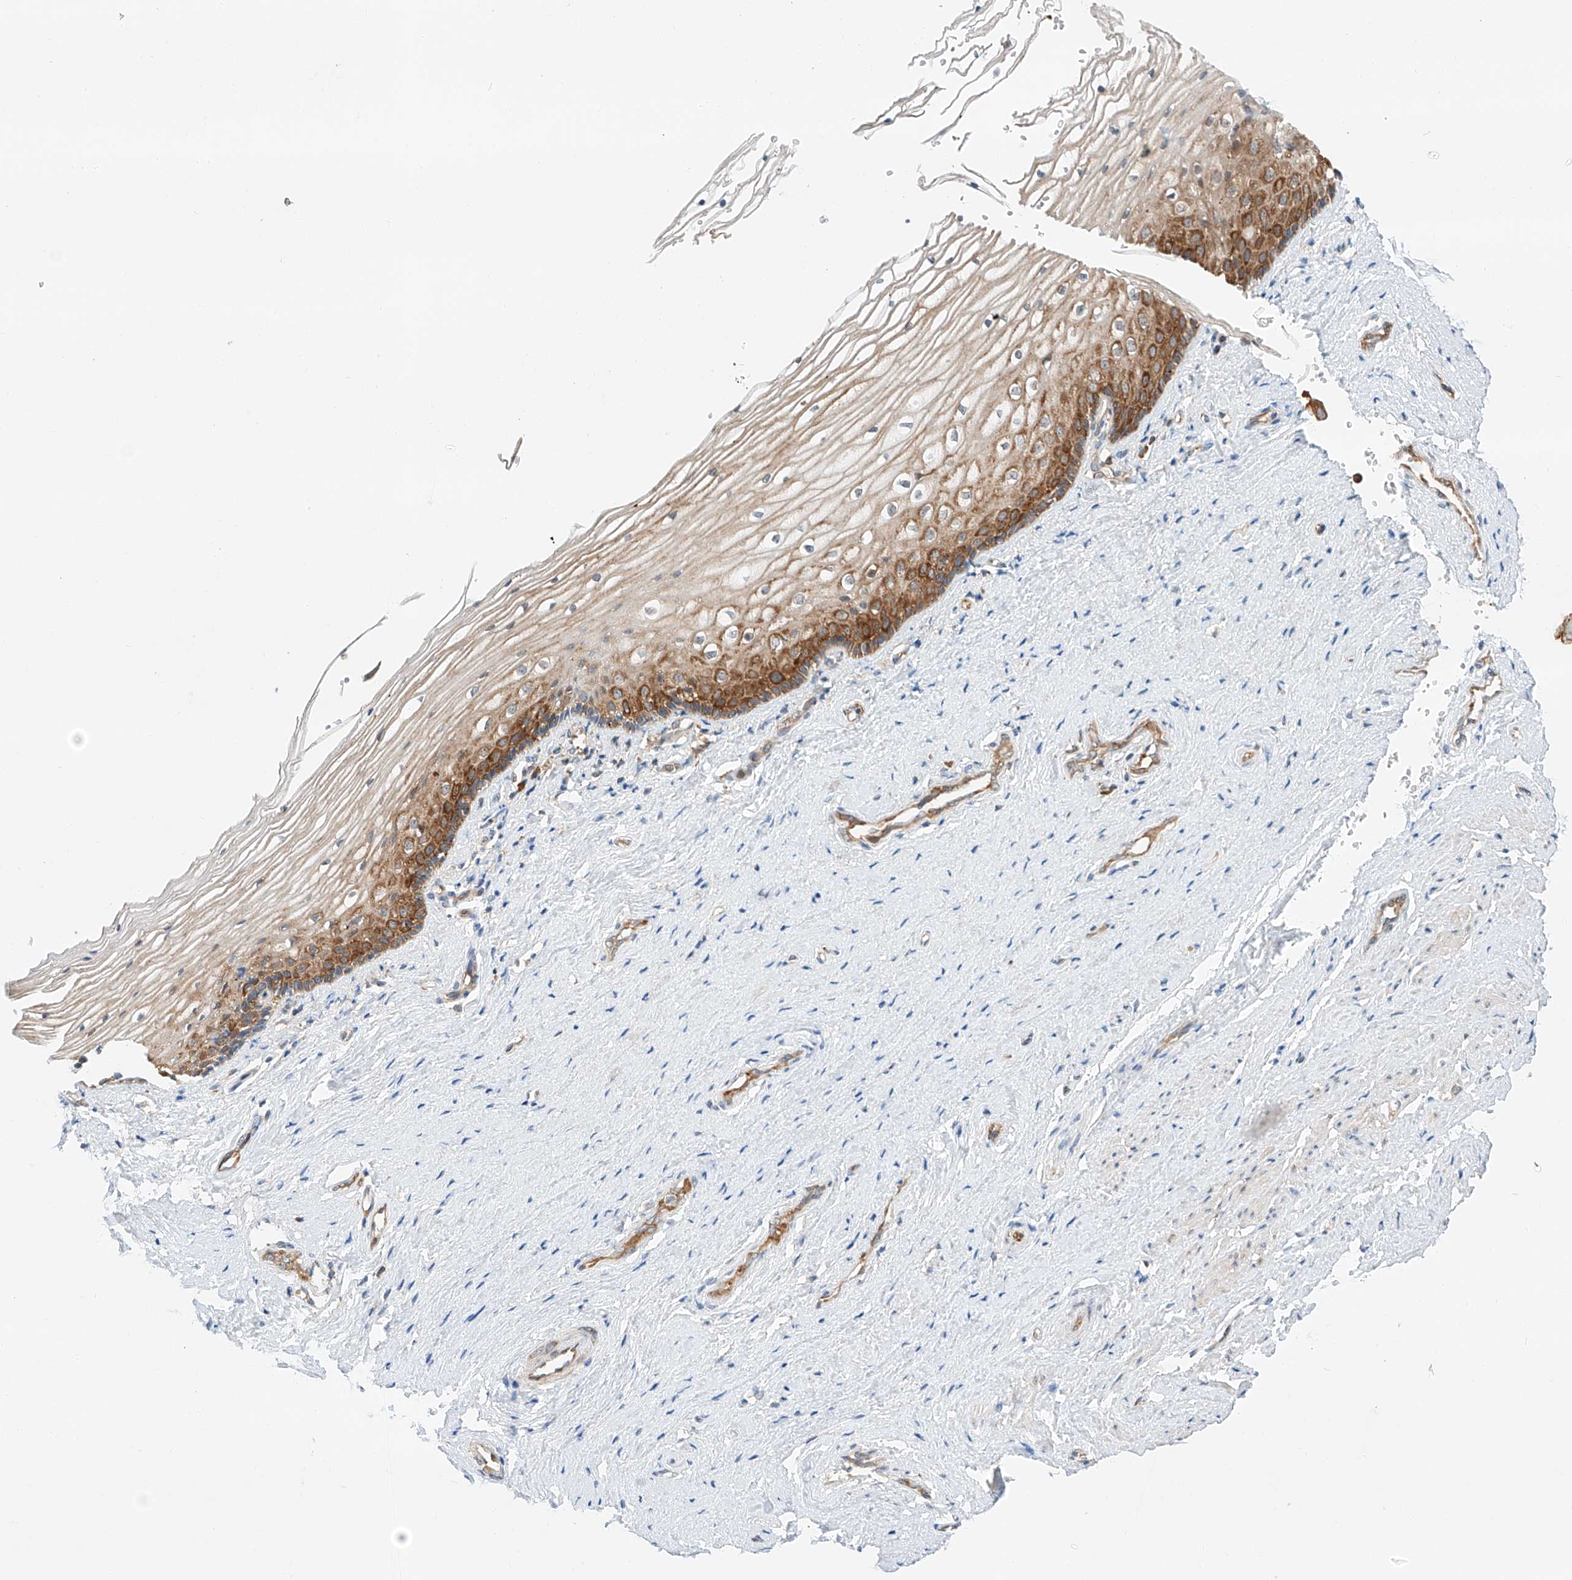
{"staining": {"intensity": "strong", "quantity": ">75%", "location": "cytoplasmic/membranous"}, "tissue": "vagina", "cell_type": "Squamous epithelial cells", "image_type": "normal", "snomed": [{"axis": "morphology", "description": "Normal tissue, NOS"}, {"axis": "topography", "description": "Vagina"}], "caption": "An immunohistochemistry (IHC) photomicrograph of normal tissue is shown. Protein staining in brown shows strong cytoplasmic/membranous positivity in vagina within squamous epithelial cells. Immunohistochemistry stains the protein of interest in brown and the nuclei are stained blue.", "gene": "RUSC1", "patient": {"sex": "female", "age": 46}}